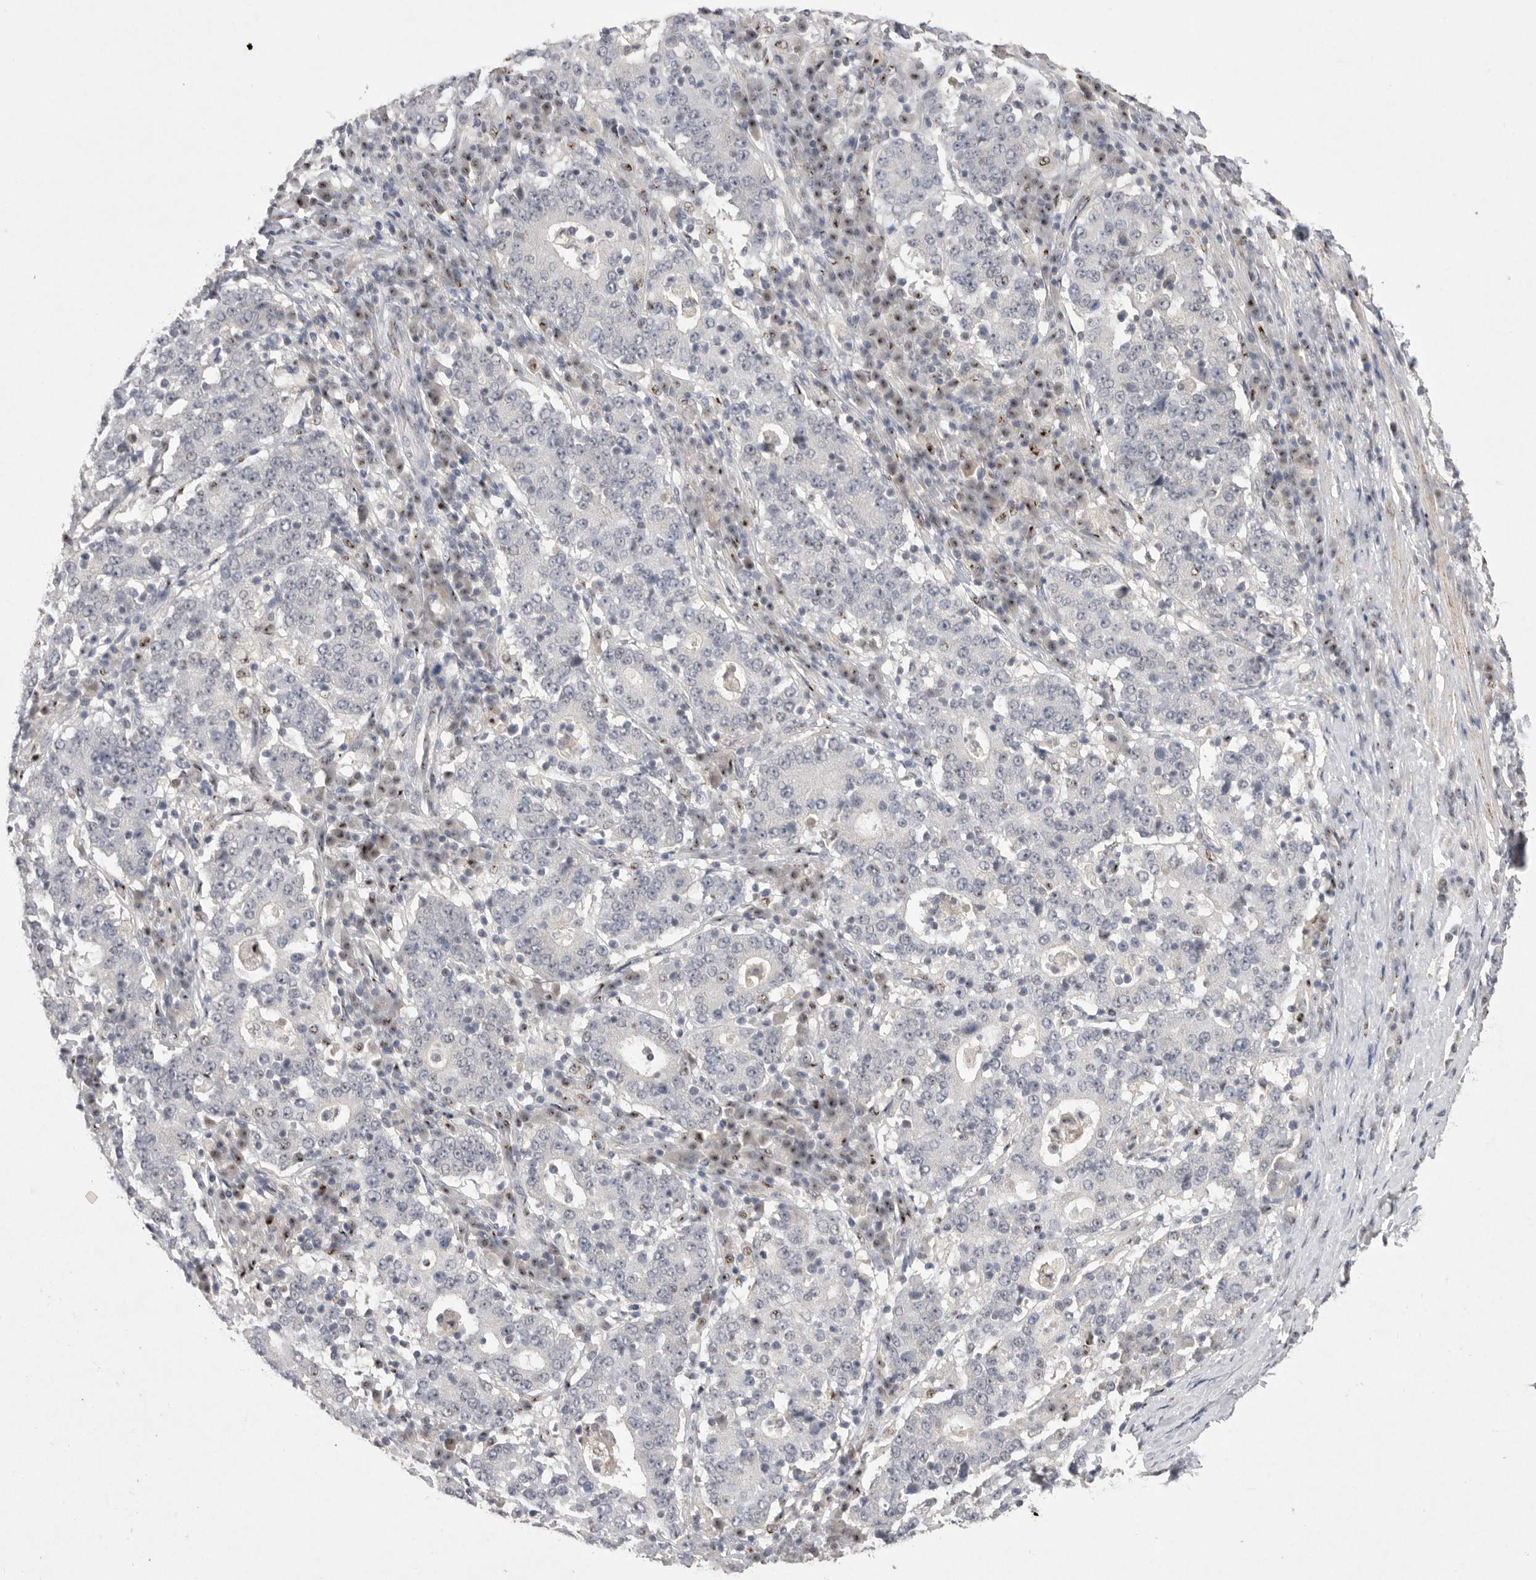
{"staining": {"intensity": "negative", "quantity": "none", "location": "none"}, "tissue": "stomach cancer", "cell_type": "Tumor cells", "image_type": "cancer", "snomed": [{"axis": "morphology", "description": "Adenocarcinoma, NOS"}, {"axis": "topography", "description": "Stomach"}], "caption": "The photomicrograph shows no significant positivity in tumor cells of stomach adenocarcinoma. (Stains: DAB (3,3'-diaminobenzidine) IHC with hematoxylin counter stain, Microscopy: brightfield microscopy at high magnification).", "gene": "HUS1", "patient": {"sex": "male", "age": 59}}